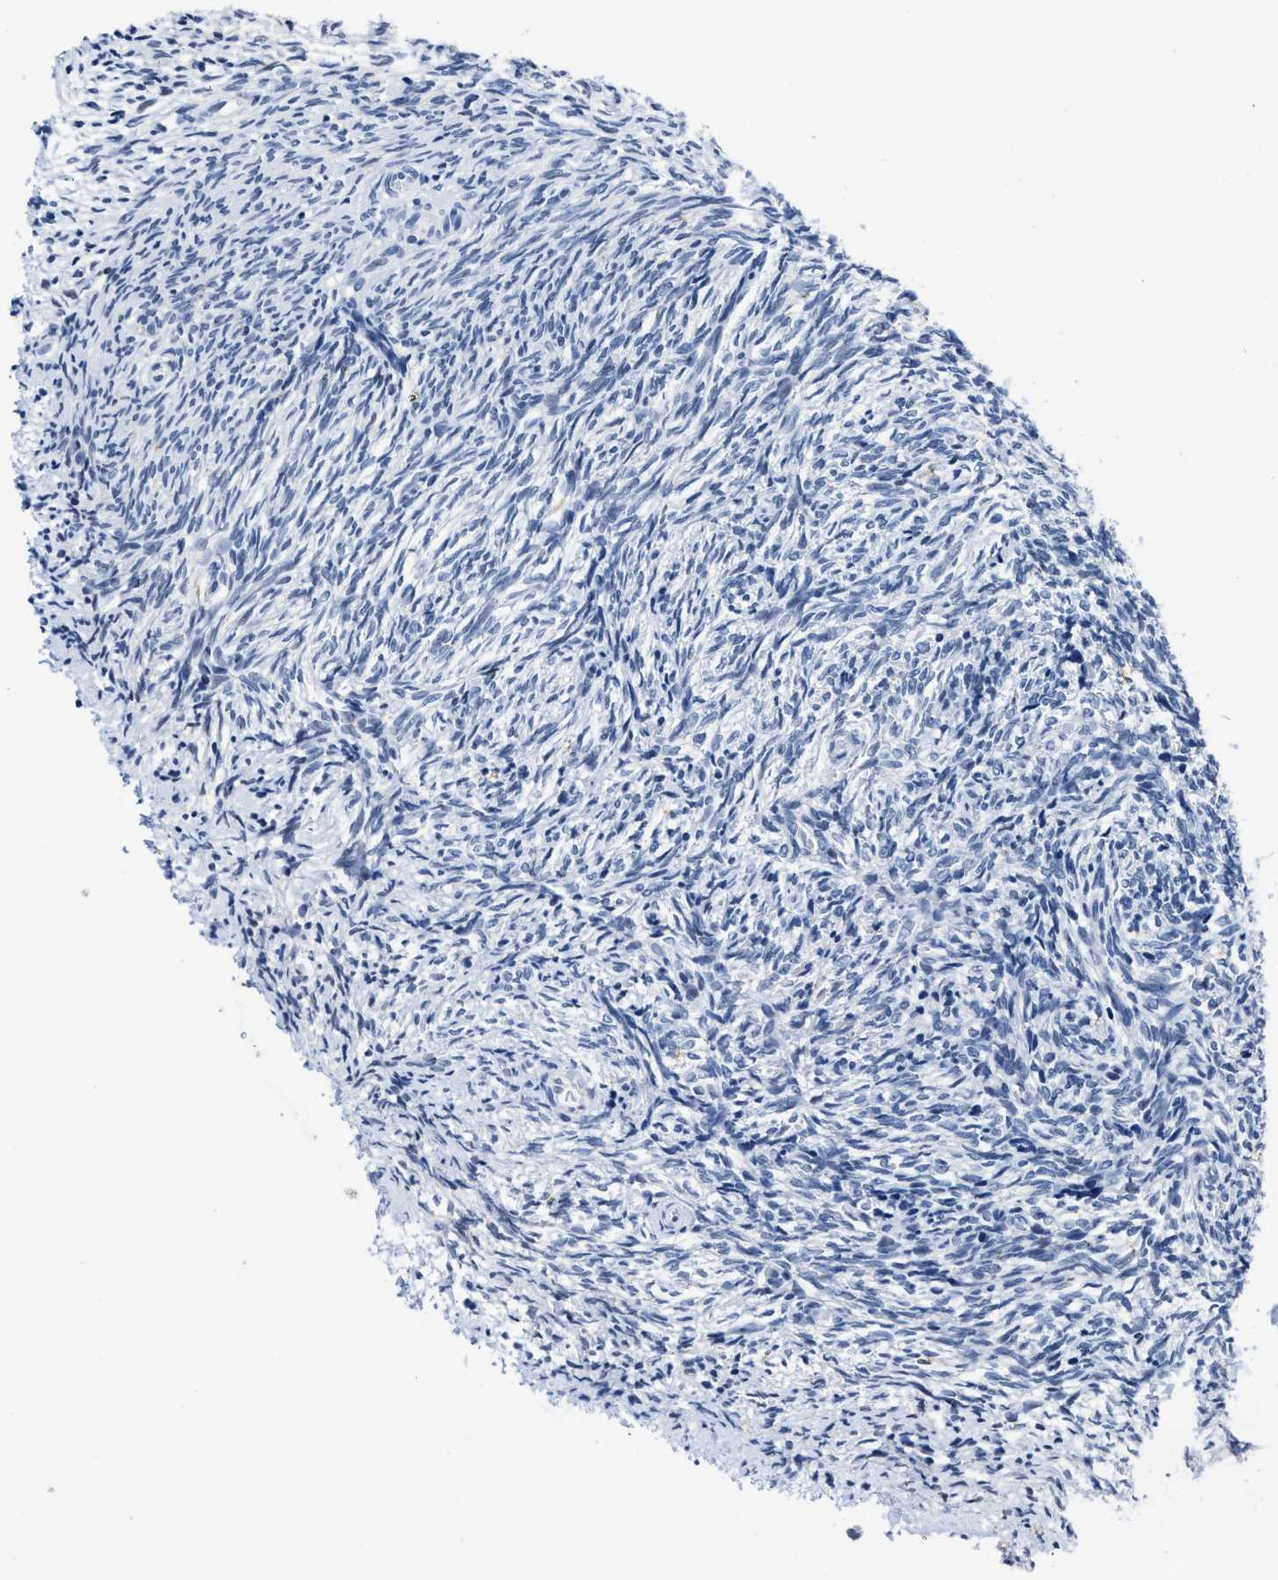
{"staining": {"intensity": "negative", "quantity": "none", "location": "none"}, "tissue": "ovary", "cell_type": "Ovarian stroma cells", "image_type": "normal", "snomed": [{"axis": "morphology", "description": "Normal tissue, NOS"}, {"axis": "topography", "description": "Ovary"}], "caption": "The image demonstrates no significant positivity in ovarian stroma cells of ovary.", "gene": "HOOK1", "patient": {"sex": "female", "age": 41}}